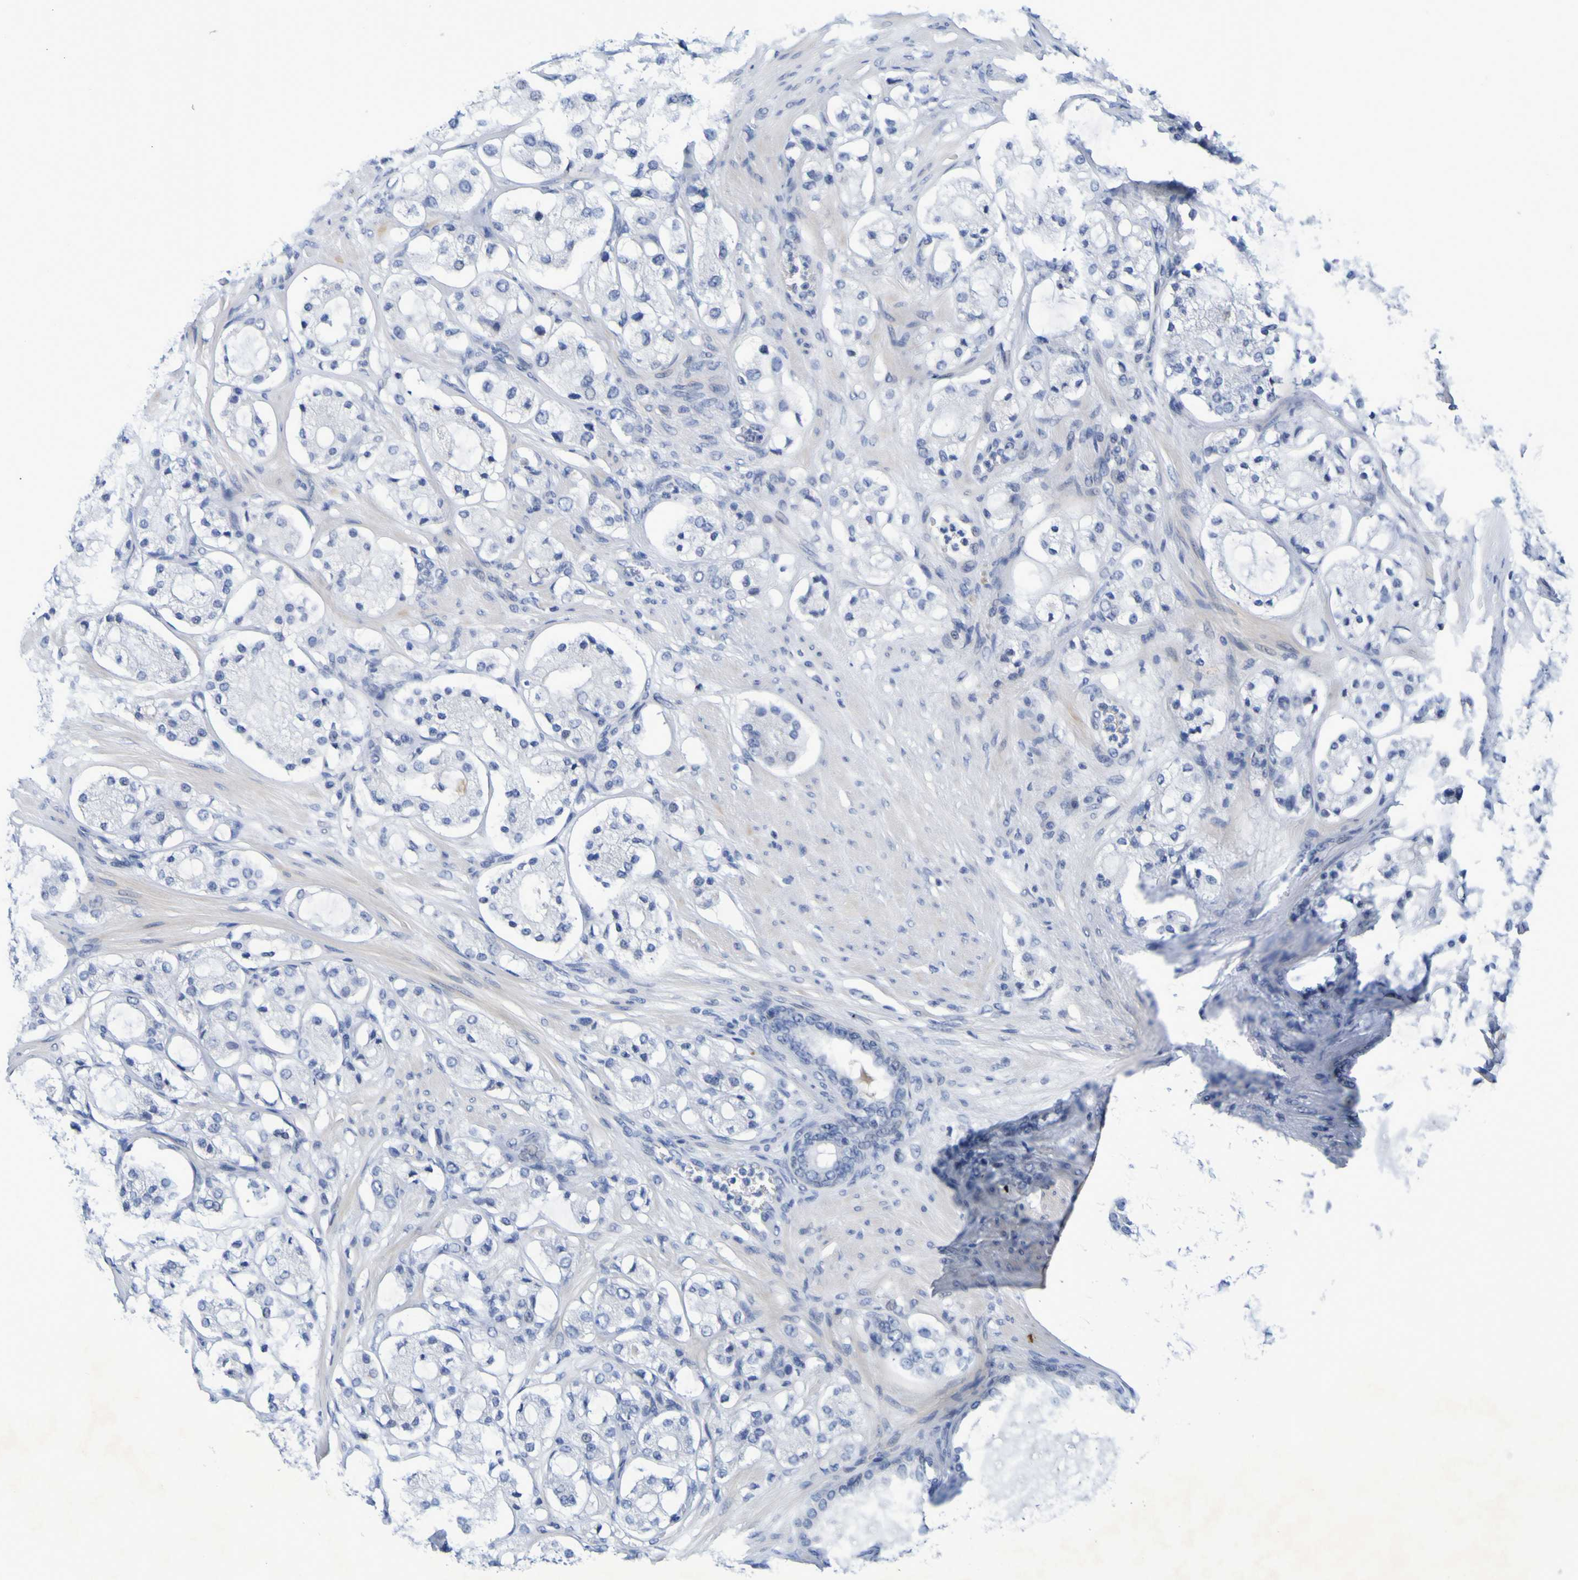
{"staining": {"intensity": "negative", "quantity": "none", "location": "none"}, "tissue": "prostate cancer", "cell_type": "Tumor cells", "image_type": "cancer", "snomed": [{"axis": "morphology", "description": "Adenocarcinoma, High grade"}, {"axis": "topography", "description": "Prostate"}], "caption": "A histopathology image of human adenocarcinoma (high-grade) (prostate) is negative for staining in tumor cells.", "gene": "VMA21", "patient": {"sex": "male", "age": 65}}